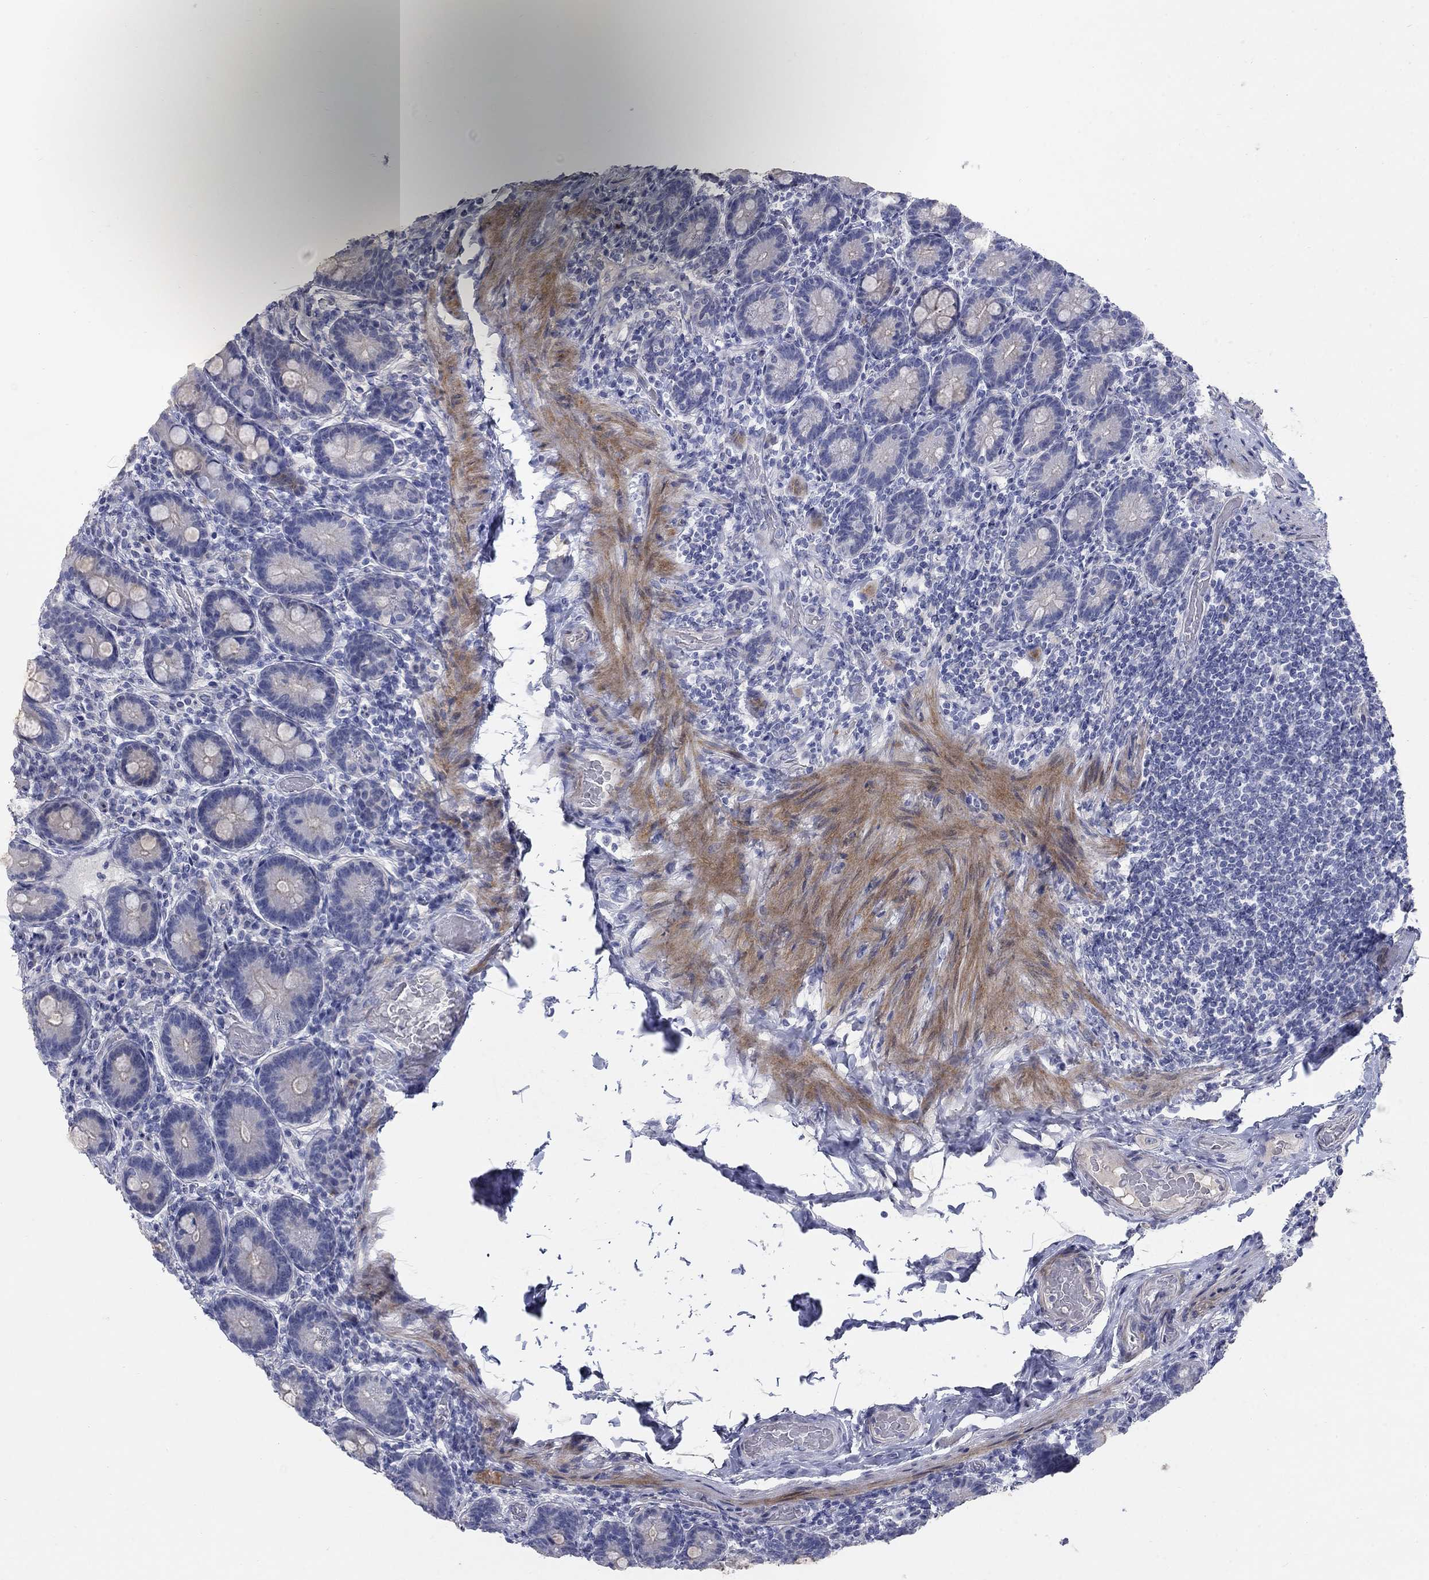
{"staining": {"intensity": "moderate", "quantity": "<25%", "location": "cytoplasmic/membranous"}, "tissue": "small intestine", "cell_type": "Glandular cells", "image_type": "normal", "snomed": [{"axis": "morphology", "description": "Normal tissue, NOS"}, {"axis": "topography", "description": "Small intestine"}], "caption": "This is a photomicrograph of immunohistochemistry staining of normal small intestine, which shows moderate expression in the cytoplasmic/membranous of glandular cells.", "gene": "TMEM249", "patient": {"sex": "male", "age": 66}}